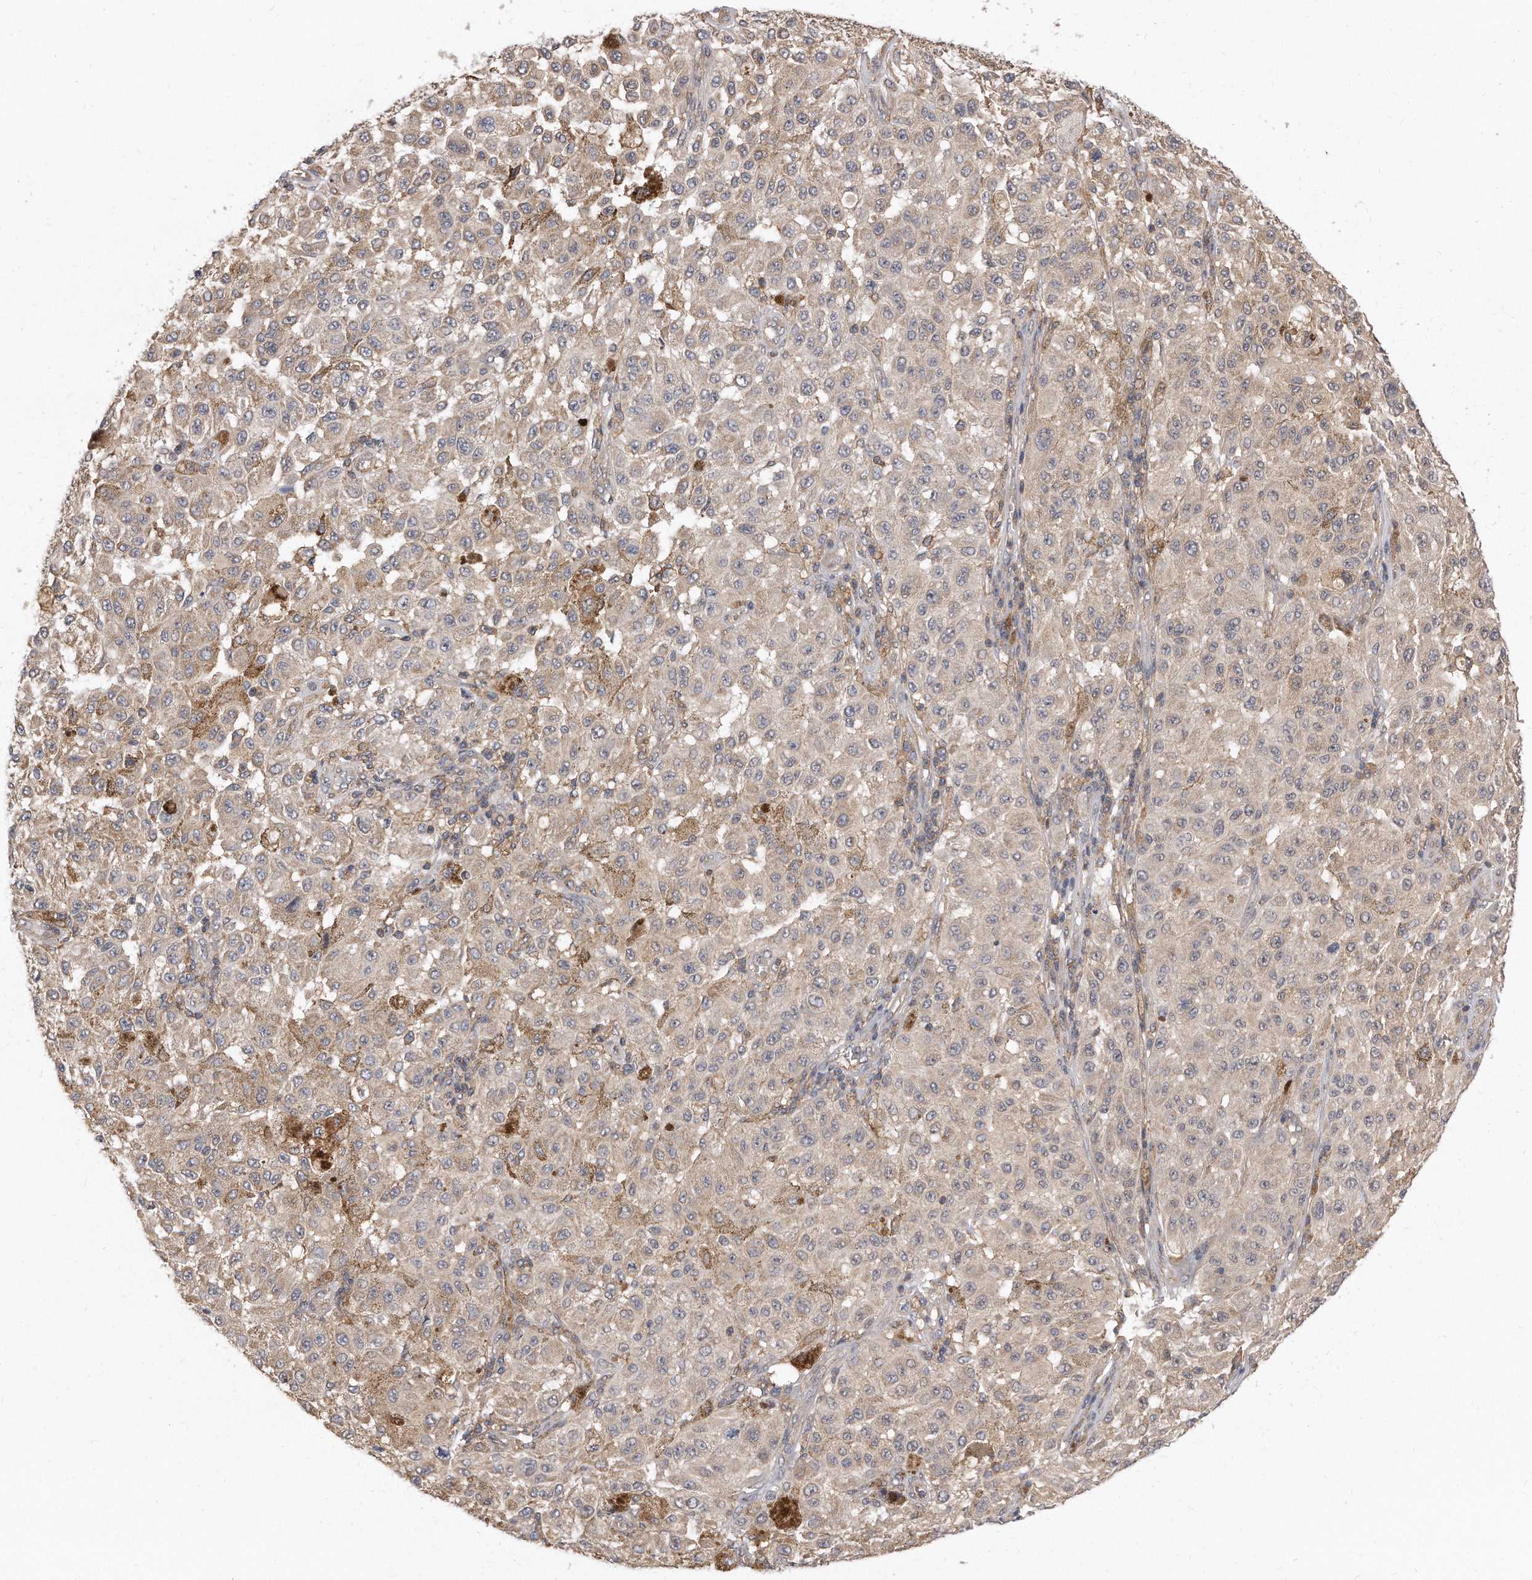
{"staining": {"intensity": "weak", "quantity": ">75%", "location": "nuclear"}, "tissue": "melanoma", "cell_type": "Tumor cells", "image_type": "cancer", "snomed": [{"axis": "morphology", "description": "Malignant melanoma, NOS"}, {"axis": "topography", "description": "Skin"}], "caption": "Protein analysis of melanoma tissue demonstrates weak nuclear expression in about >75% of tumor cells.", "gene": "TCP1", "patient": {"sex": "female", "age": 64}}